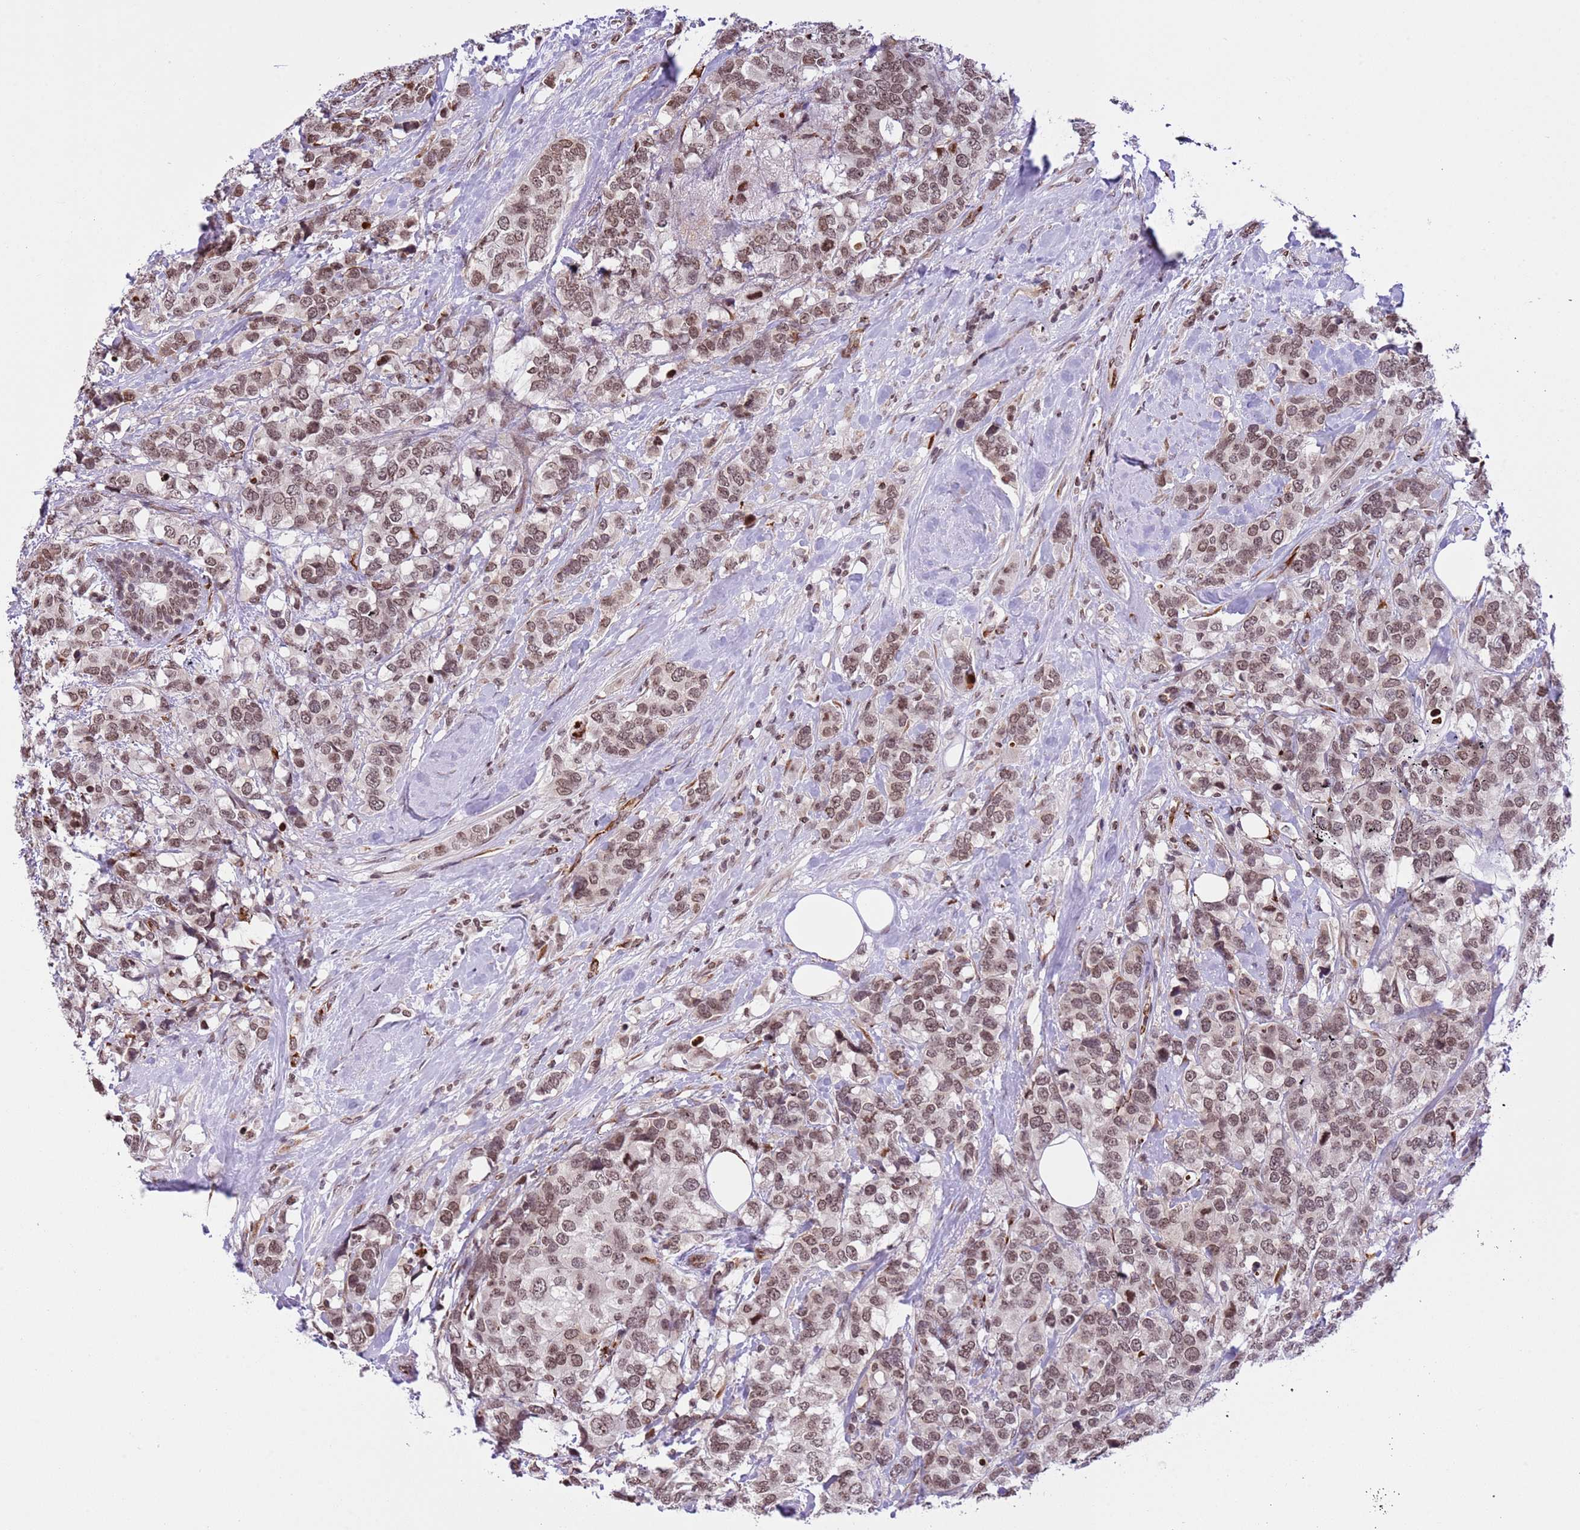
{"staining": {"intensity": "moderate", "quantity": ">75%", "location": "nuclear"}, "tissue": "breast cancer", "cell_type": "Tumor cells", "image_type": "cancer", "snomed": [{"axis": "morphology", "description": "Lobular carcinoma"}, {"axis": "topography", "description": "Breast"}], "caption": "A high-resolution image shows IHC staining of lobular carcinoma (breast), which shows moderate nuclear expression in about >75% of tumor cells.", "gene": "NRIP1", "patient": {"sex": "female", "age": 59}}